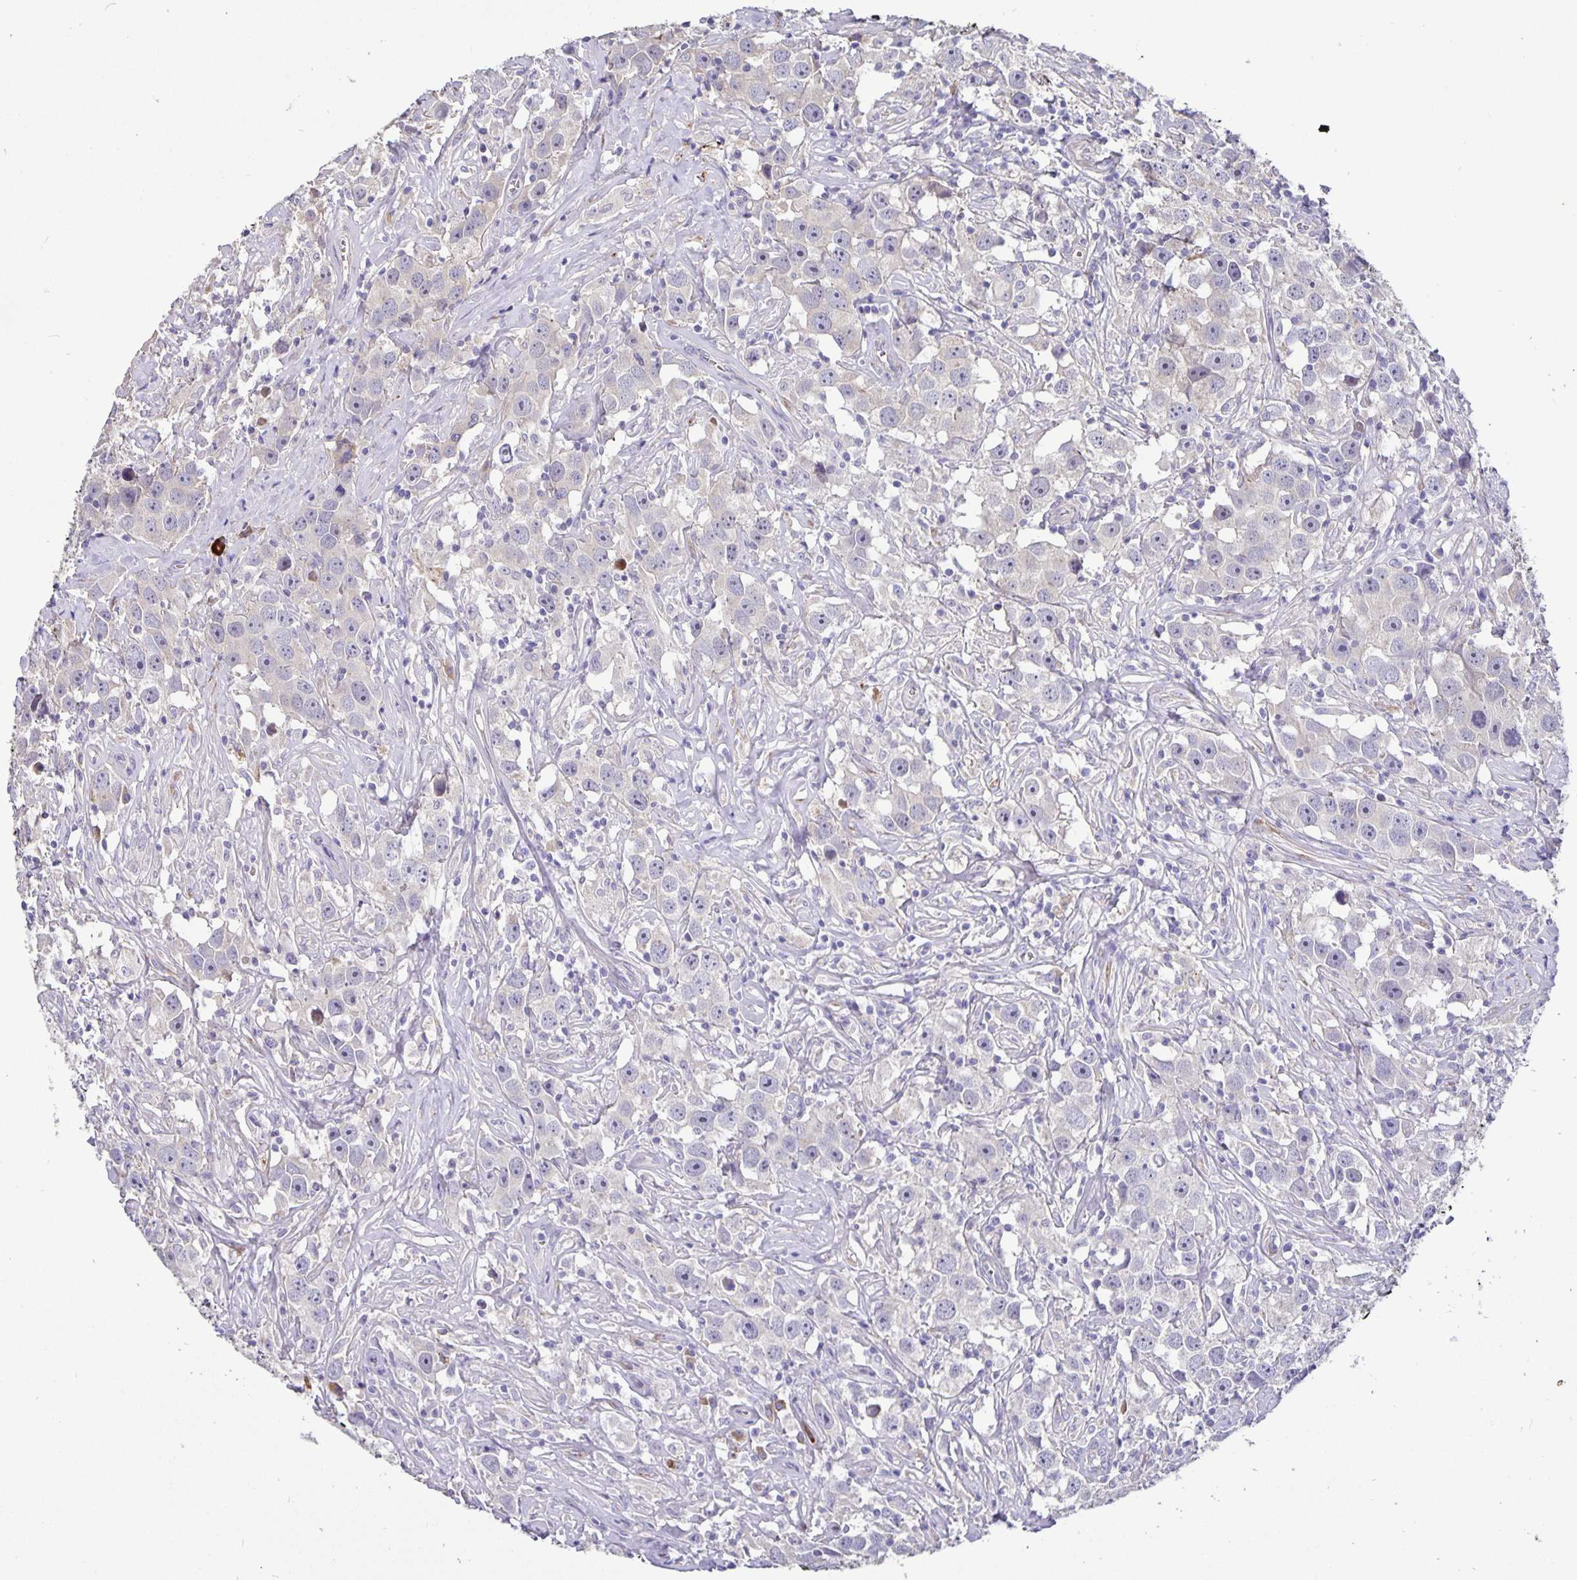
{"staining": {"intensity": "negative", "quantity": "none", "location": "none"}, "tissue": "testis cancer", "cell_type": "Tumor cells", "image_type": "cancer", "snomed": [{"axis": "morphology", "description": "Seminoma, NOS"}, {"axis": "topography", "description": "Testis"}], "caption": "Tumor cells are negative for brown protein staining in testis cancer.", "gene": "EML6", "patient": {"sex": "male", "age": 49}}